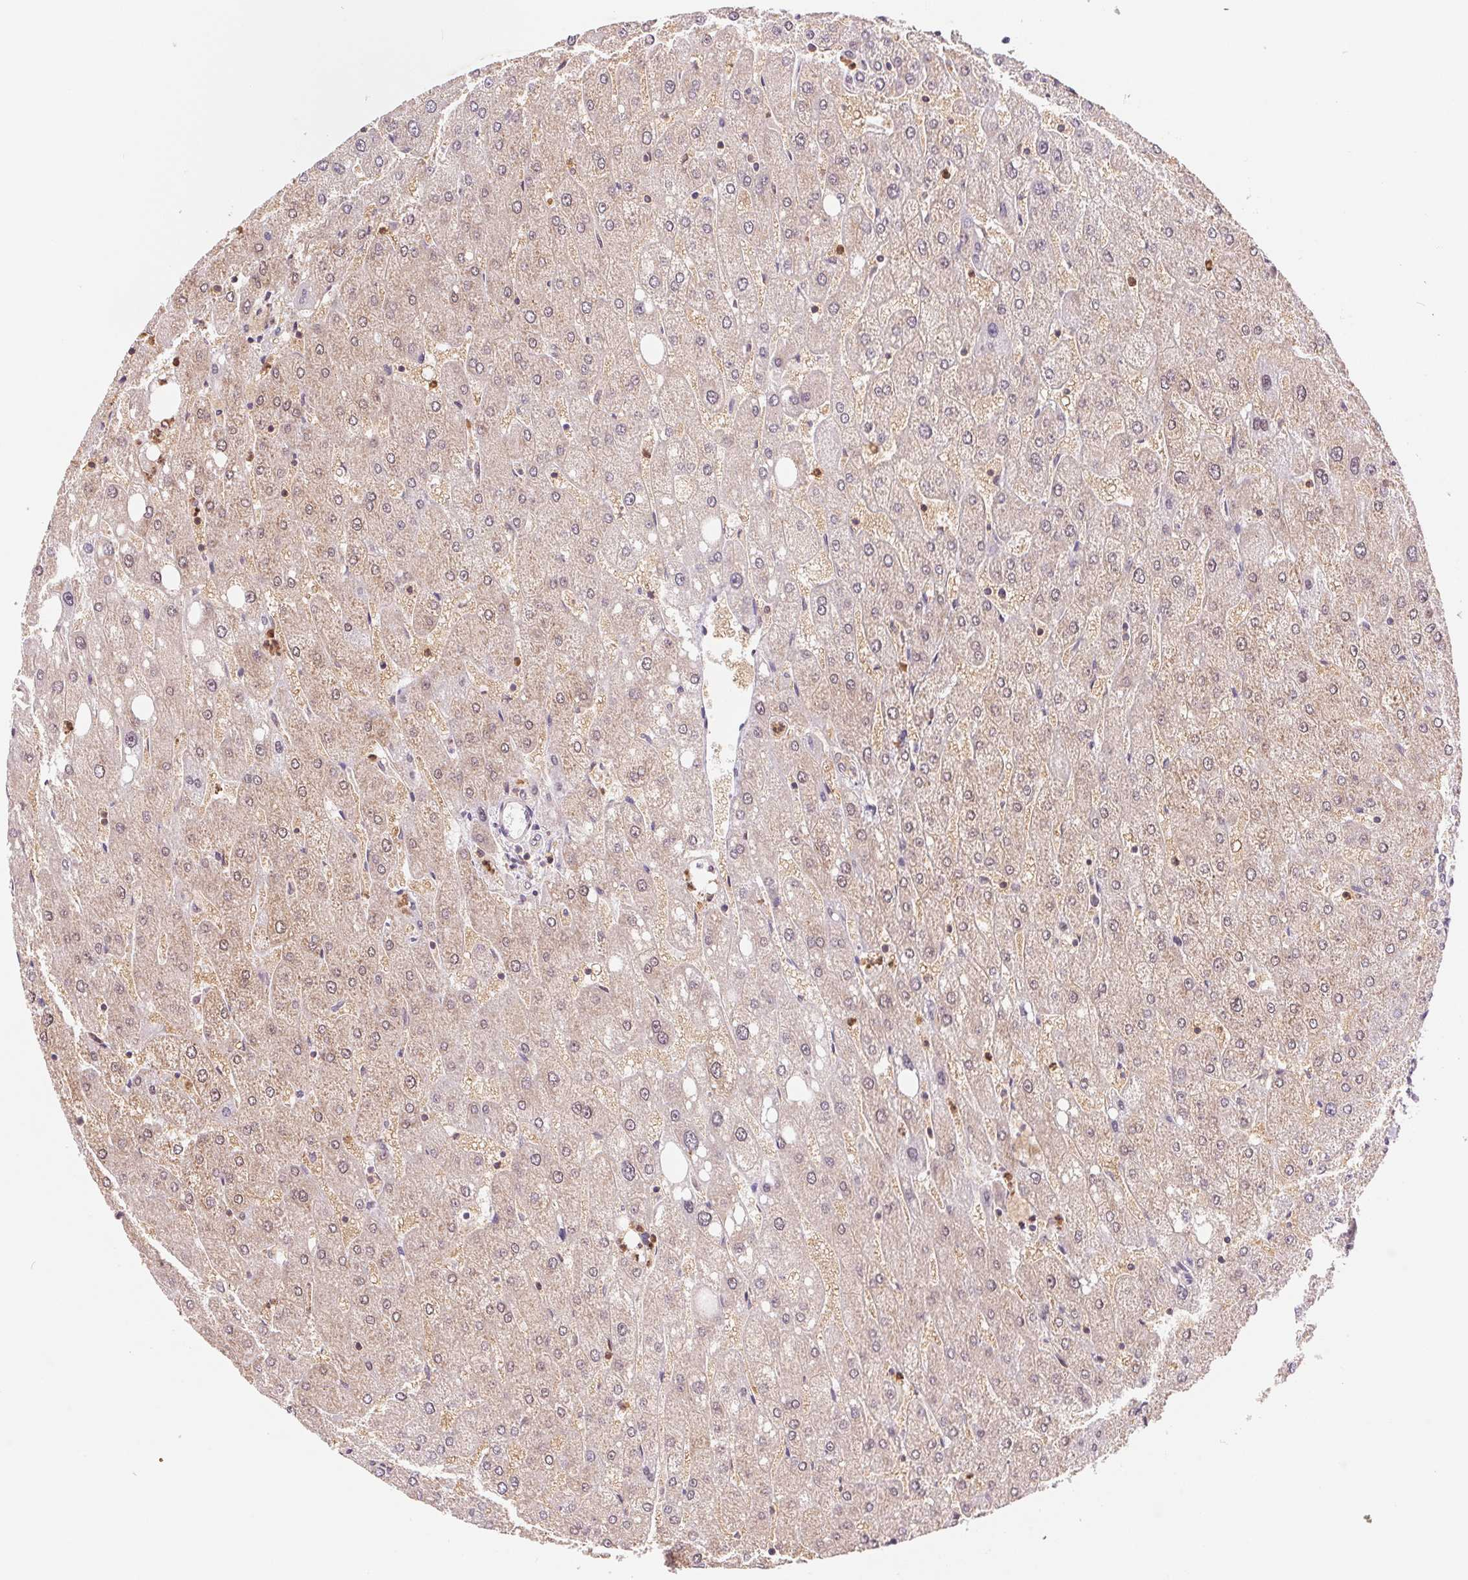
{"staining": {"intensity": "weak", "quantity": "<25%", "location": "cytoplasmic/membranous"}, "tissue": "liver", "cell_type": "Cholangiocytes", "image_type": "normal", "snomed": [{"axis": "morphology", "description": "Normal tissue, NOS"}, {"axis": "topography", "description": "Liver"}], "caption": "Micrograph shows no significant protein expression in cholangiocytes of benign liver. (Brightfield microscopy of DAB (3,3'-diaminobenzidine) immunohistochemistry (IHC) at high magnification).", "gene": "CDC123", "patient": {"sex": "male", "age": 67}}